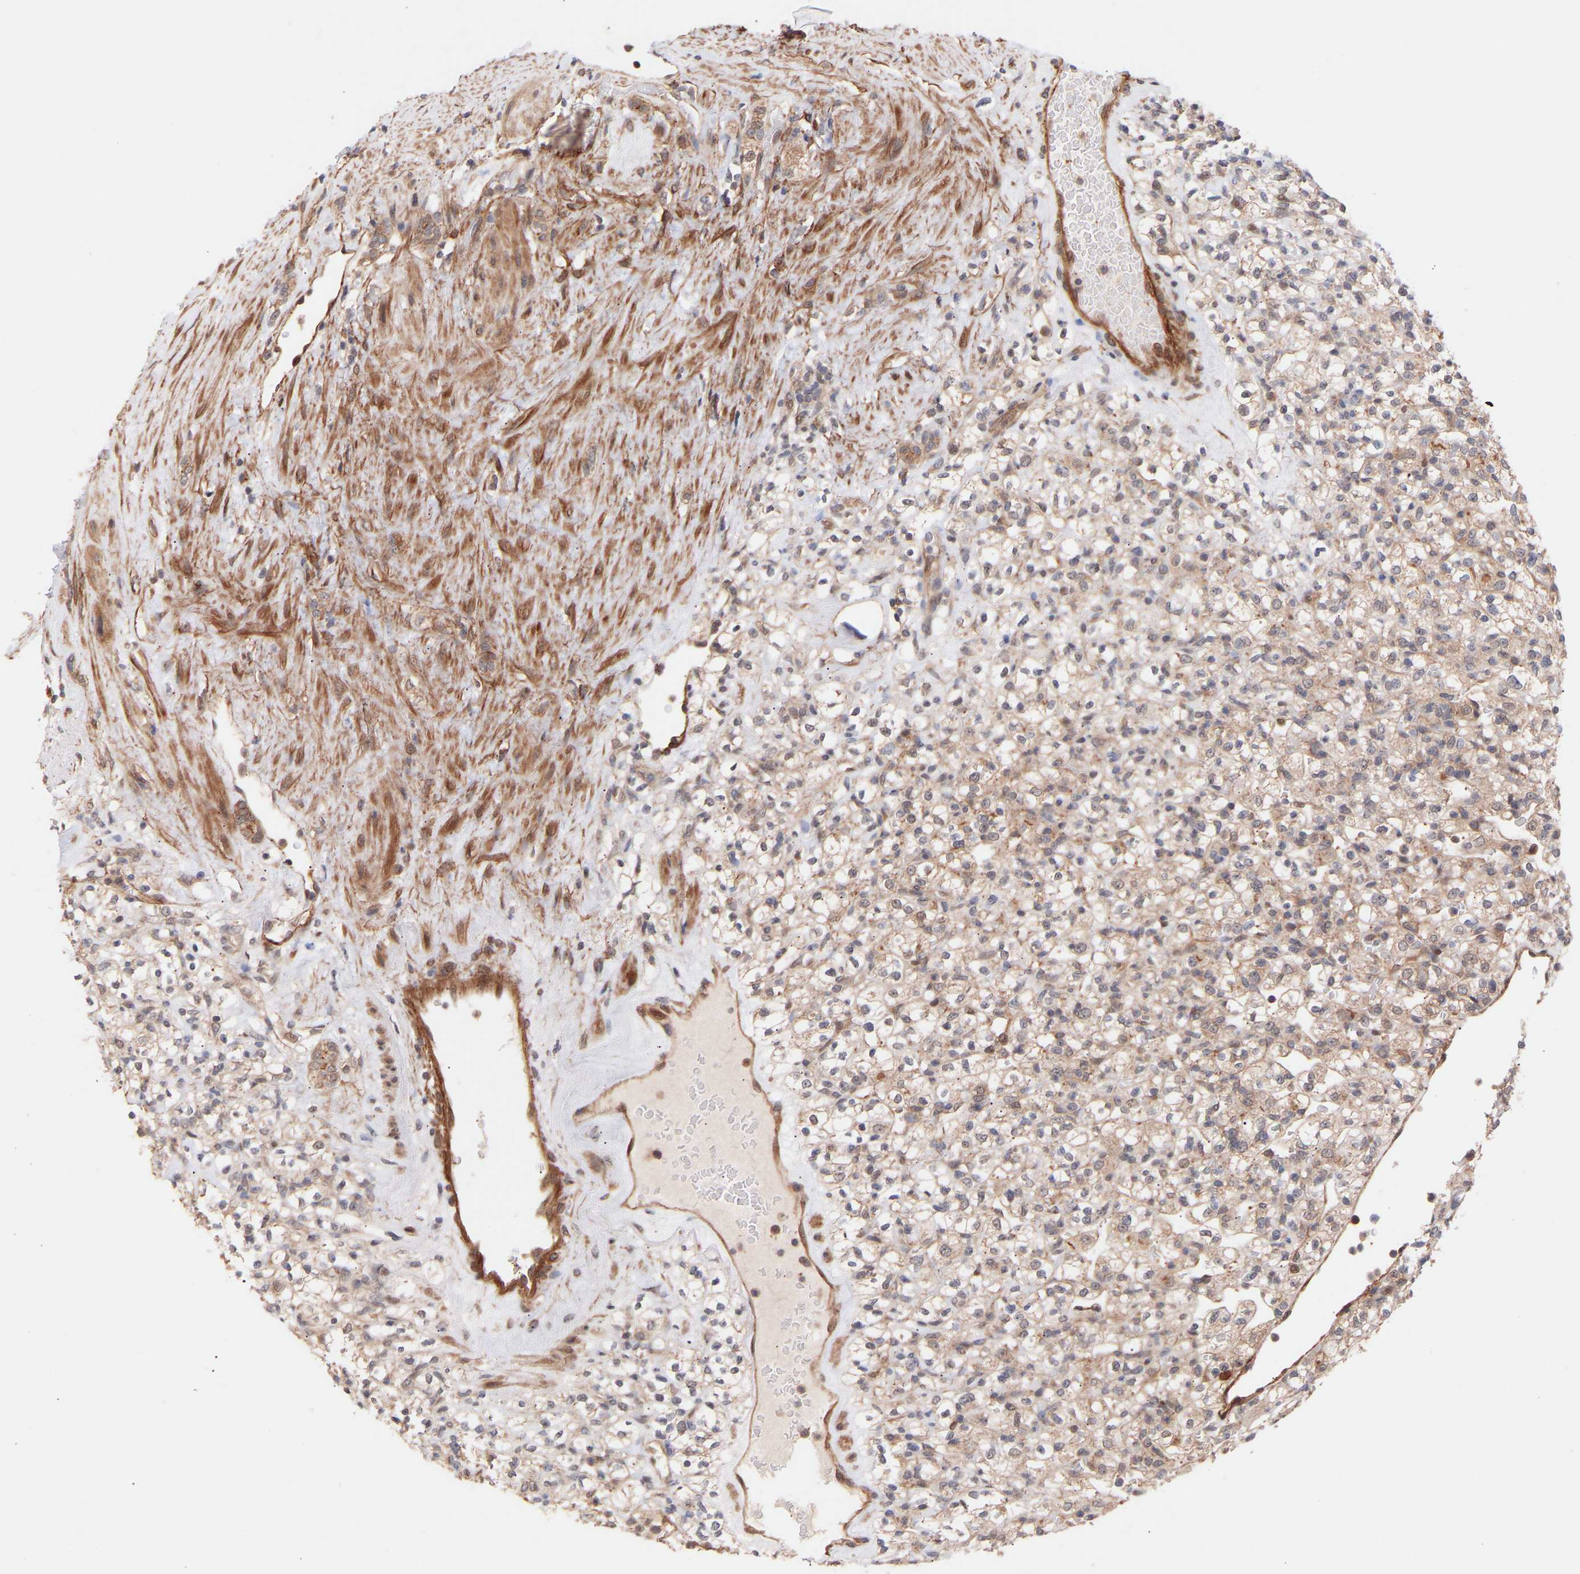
{"staining": {"intensity": "weak", "quantity": "25%-75%", "location": "cytoplasmic/membranous"}, "tissue": "renal cancer", "cell_type": "Tumor cells", "image_type": "cancer", "snomed": [{"axis": "morphology", "description": "Normal tissue, NOS"}, {"axis": "morphology", "description": "Adenocarcinoma, NOS"}, {"axis": "topography", "description": "Kidney"}], "caption": "Brown immunohistochemical staining in renal cancer (adenocarcinoma) reveals weak cytoplasmic/membranous positivity in approximately 25%-75% of tumor cells. (brown staining indicates protein expression, while blue staining denotes nuclei).", "gene": "PDLIM5", "patient": {"sex": "female", "age": 72}}